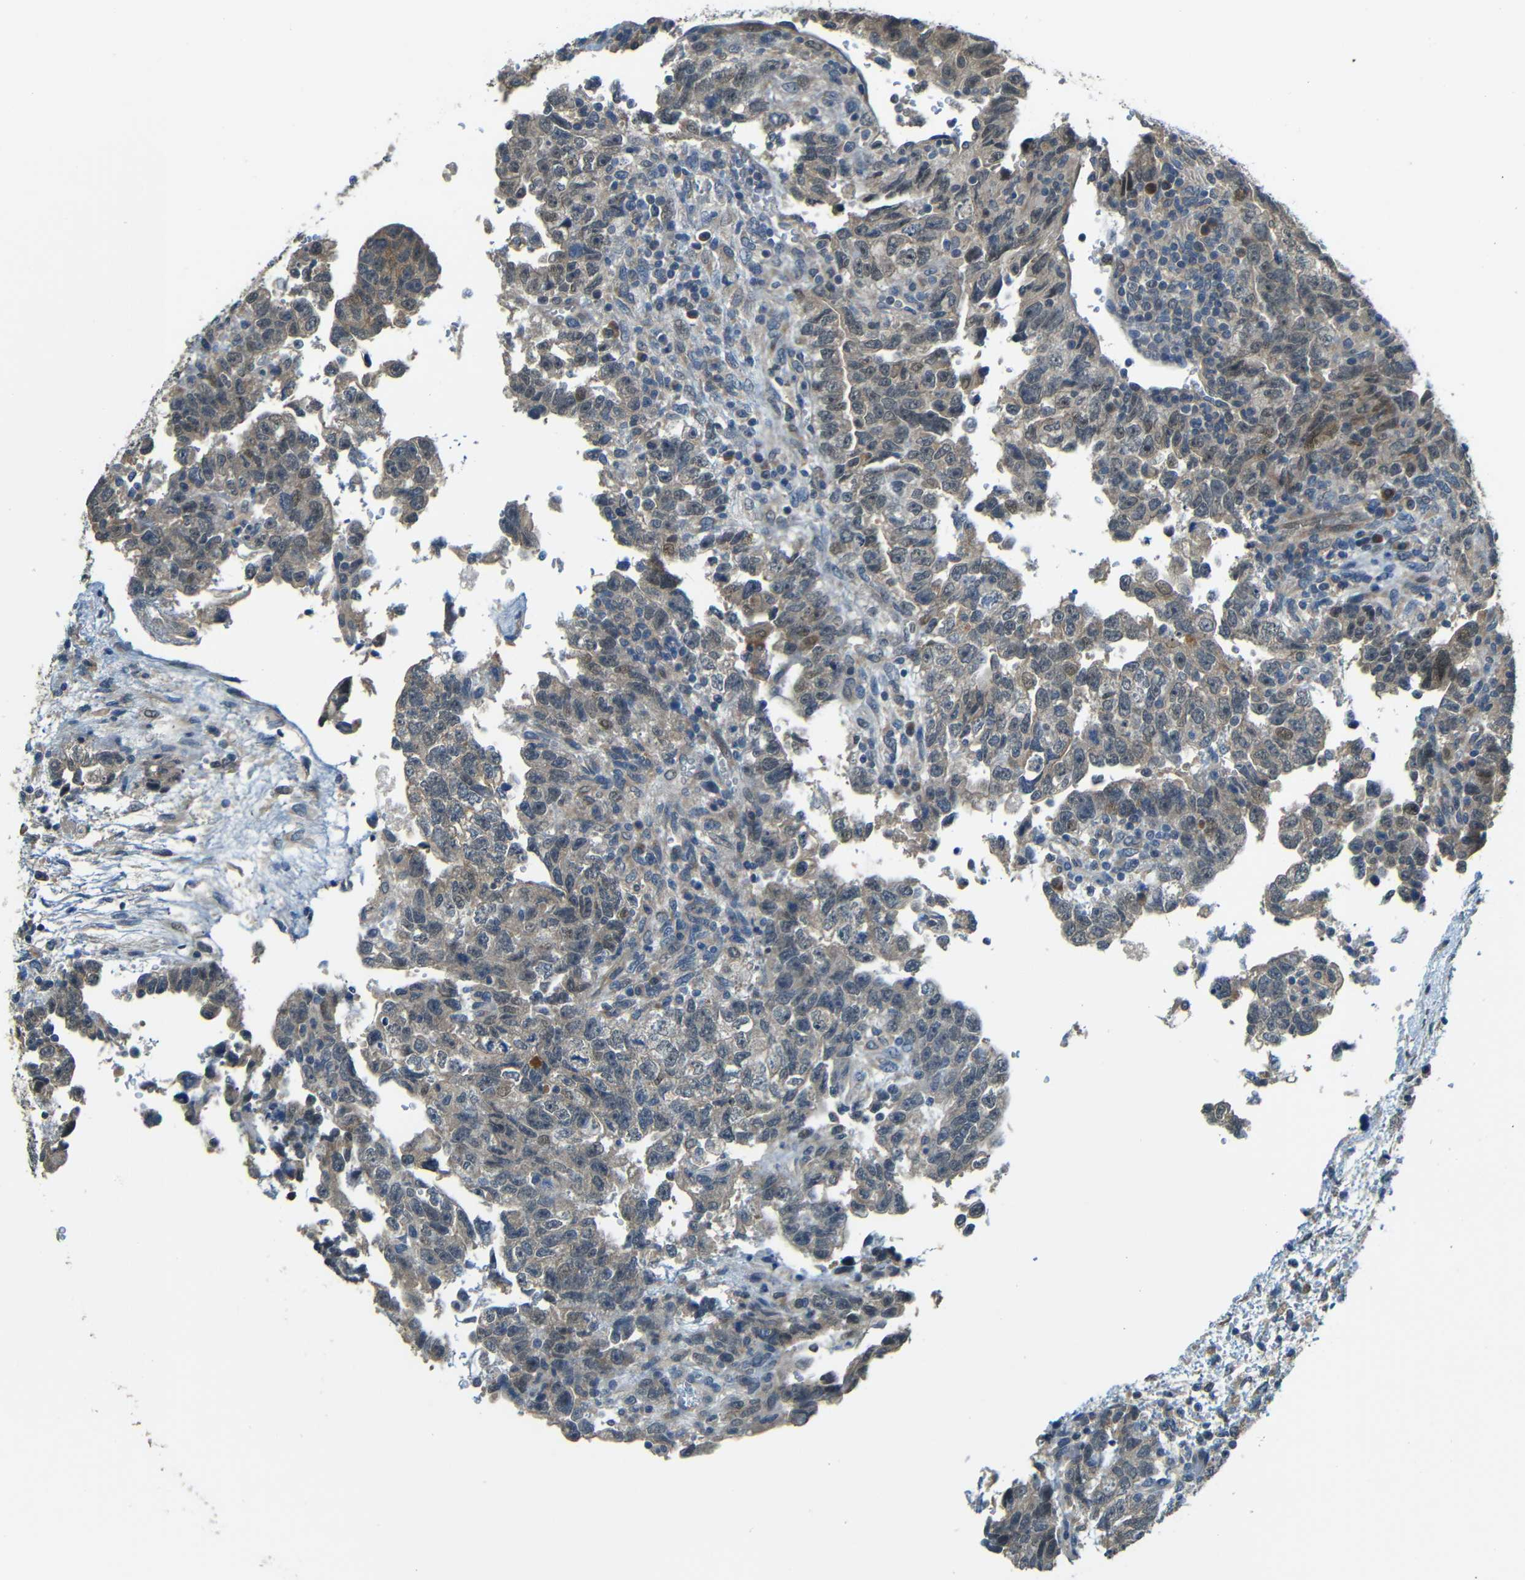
{"staining": {"intensity": "weak", "quantity": "25%-75%", "location": "cytoplasmic/membranous"}, "tissue": "testis cancer", "cell_type": "Tumor cells", "image_type": "cancer", "snomed": [{"axis": "morphology", "description": "Carcinoma, Embryonal, NOS"}, {"axis": "topography", "description": "Testis"}], "caption": "A low amount of weak cytoplasmic/membranous positivity is present in approximately 25%-75% of tumor cells in testis cancer (embryonal carcinoma) tissue. The protein is stained brown, and the nuclei are stained in blue (DAB IHC with brightfield microscopy, high magnification).", "gene": "FNDC3A", "patient": {"sex": "male", "age": 36}}